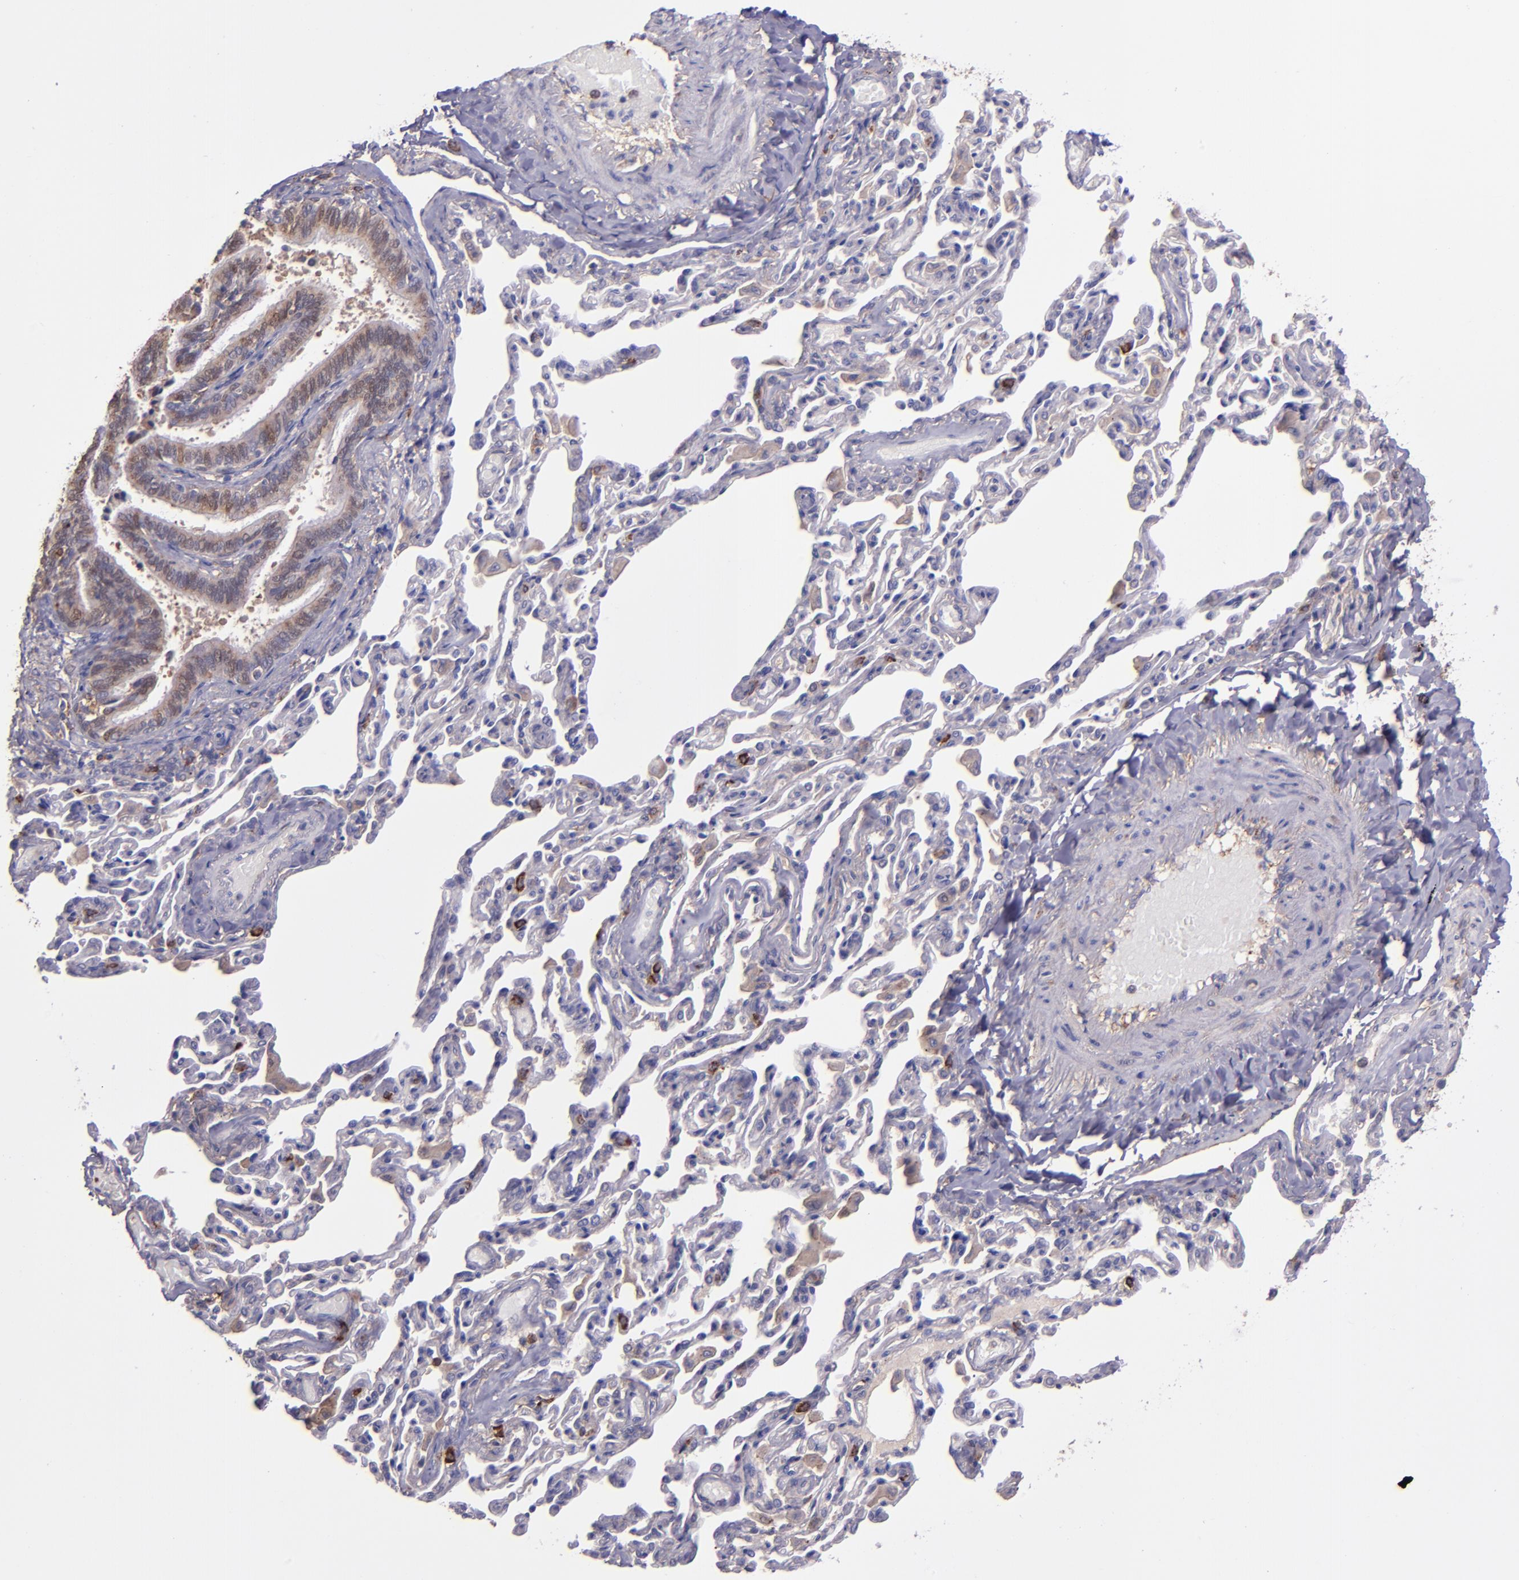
{"staining": {"intensity": "moderate", "quantity": ">75%", "location": "cytoplasmic/membranous"}, "tissue": "bronchus", "cell_type": "Respiratory epithelial cells", "image_type": "normal", "snomed": [{"axis": "morphology", "description": "Normal tissue, NOS"}, {"axis": "topography", "description": "Lung"}], "caption": "Protein positivity by immunohistochemistry (IHC) demonstrates moderate cytoplasmic/membranous positivity in about >75% of respiratory epithelial cells in unremarkable bronchus. Ihc stains the protein in brown and the nuclei are stained blue.", "gene": "WASH6P", "patient": {"sex": "male", "age": 64}}